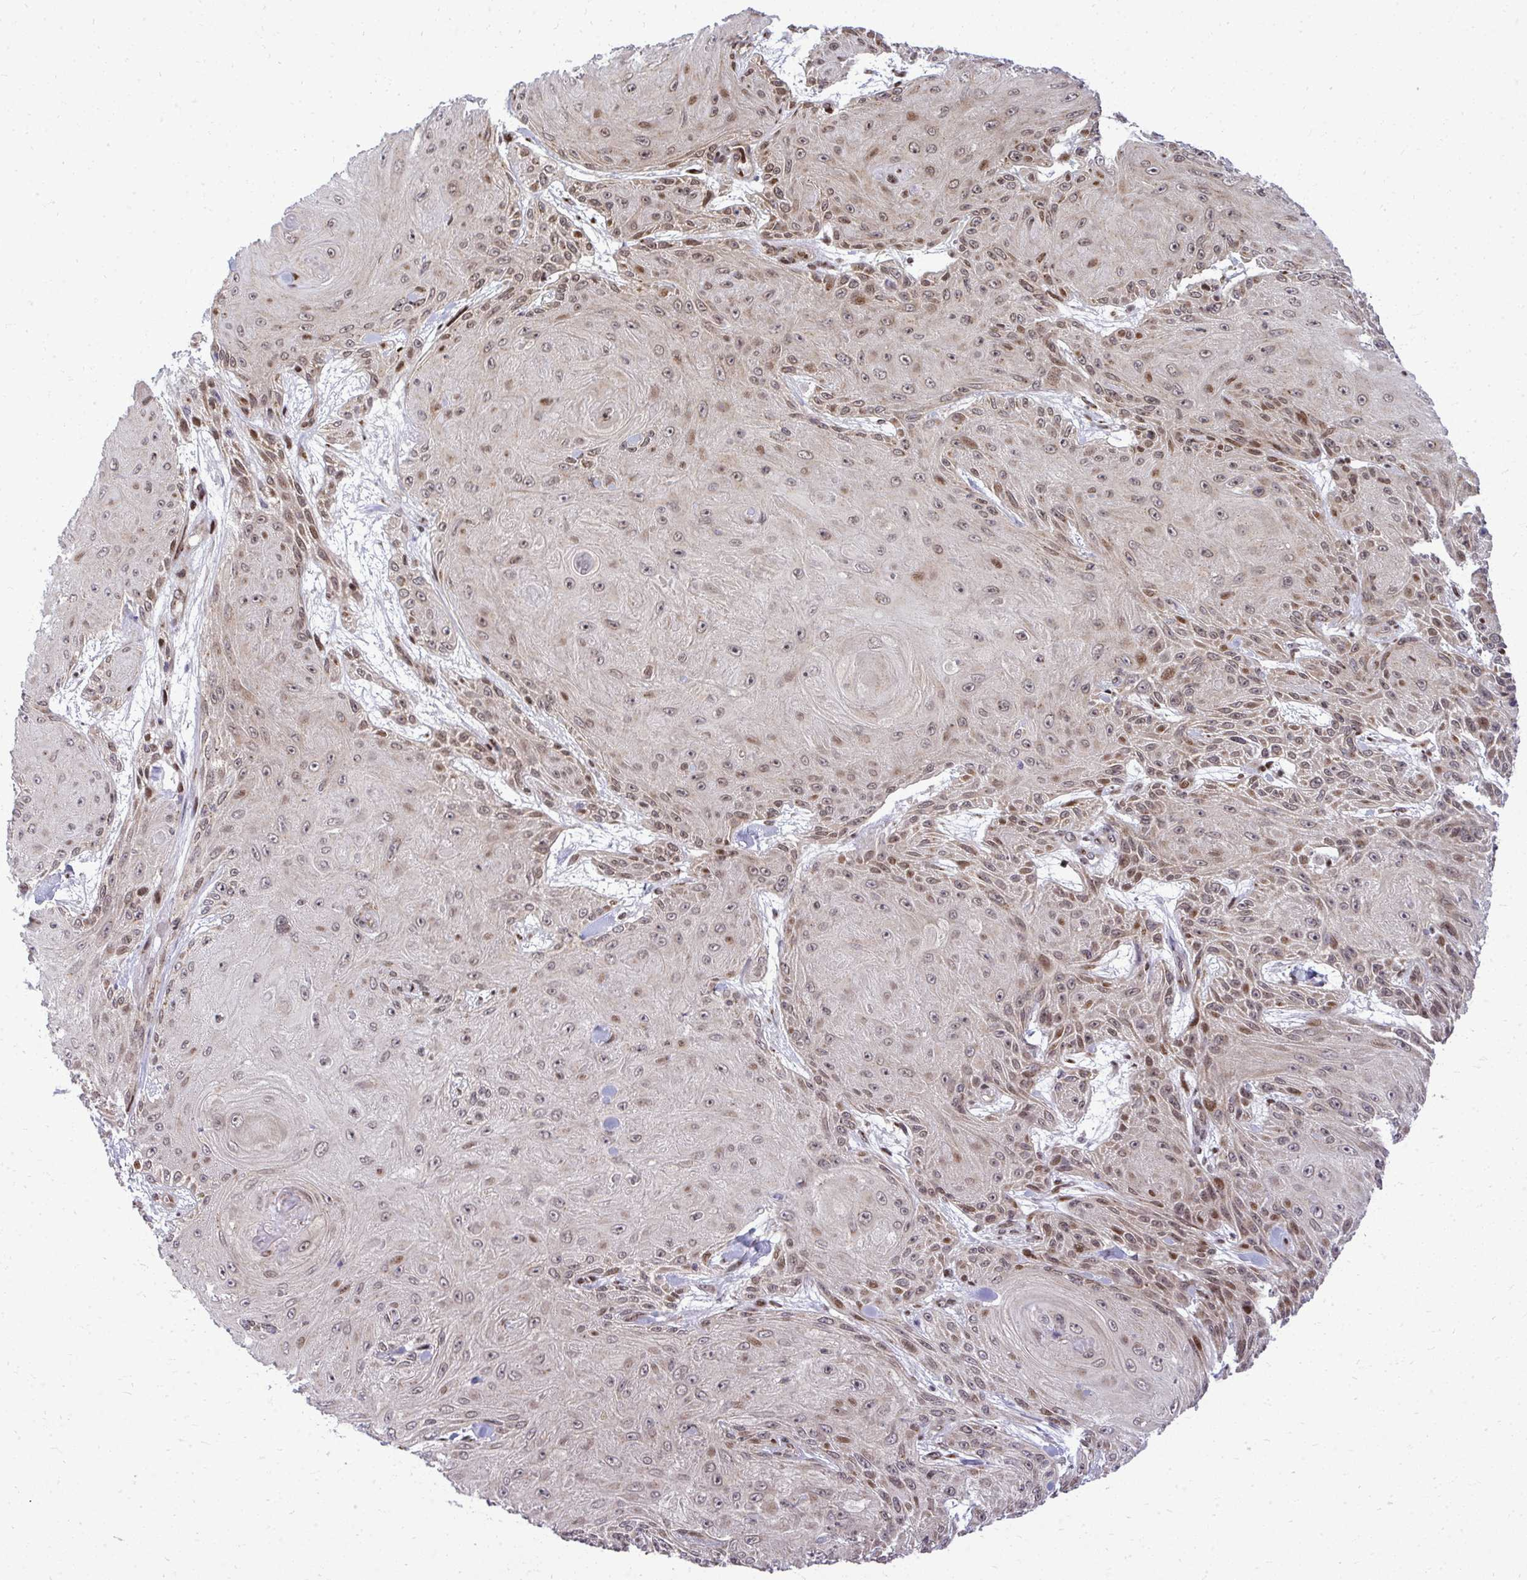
{"staining": {"intensity": "moderate", "quantity": "25%-75%", "location": "nuclear"}, "tissue": "skin cancer", "cell_type": "Tumor cells", "image_type": "cancer", "snomed": [{"axis": "morphology", "description": "Squamous cell carcinoma, NOS"}, {"axis": "topography", "description": "Skin"}], "caption": "Approximately 25%-75% of tumor cells in human skin cancer reveal moderate nuclear protein expression as visualized by brown immunohistochemical staining.", "gene": "PIGY", "patient": {"sex": "male", "age": 88}}